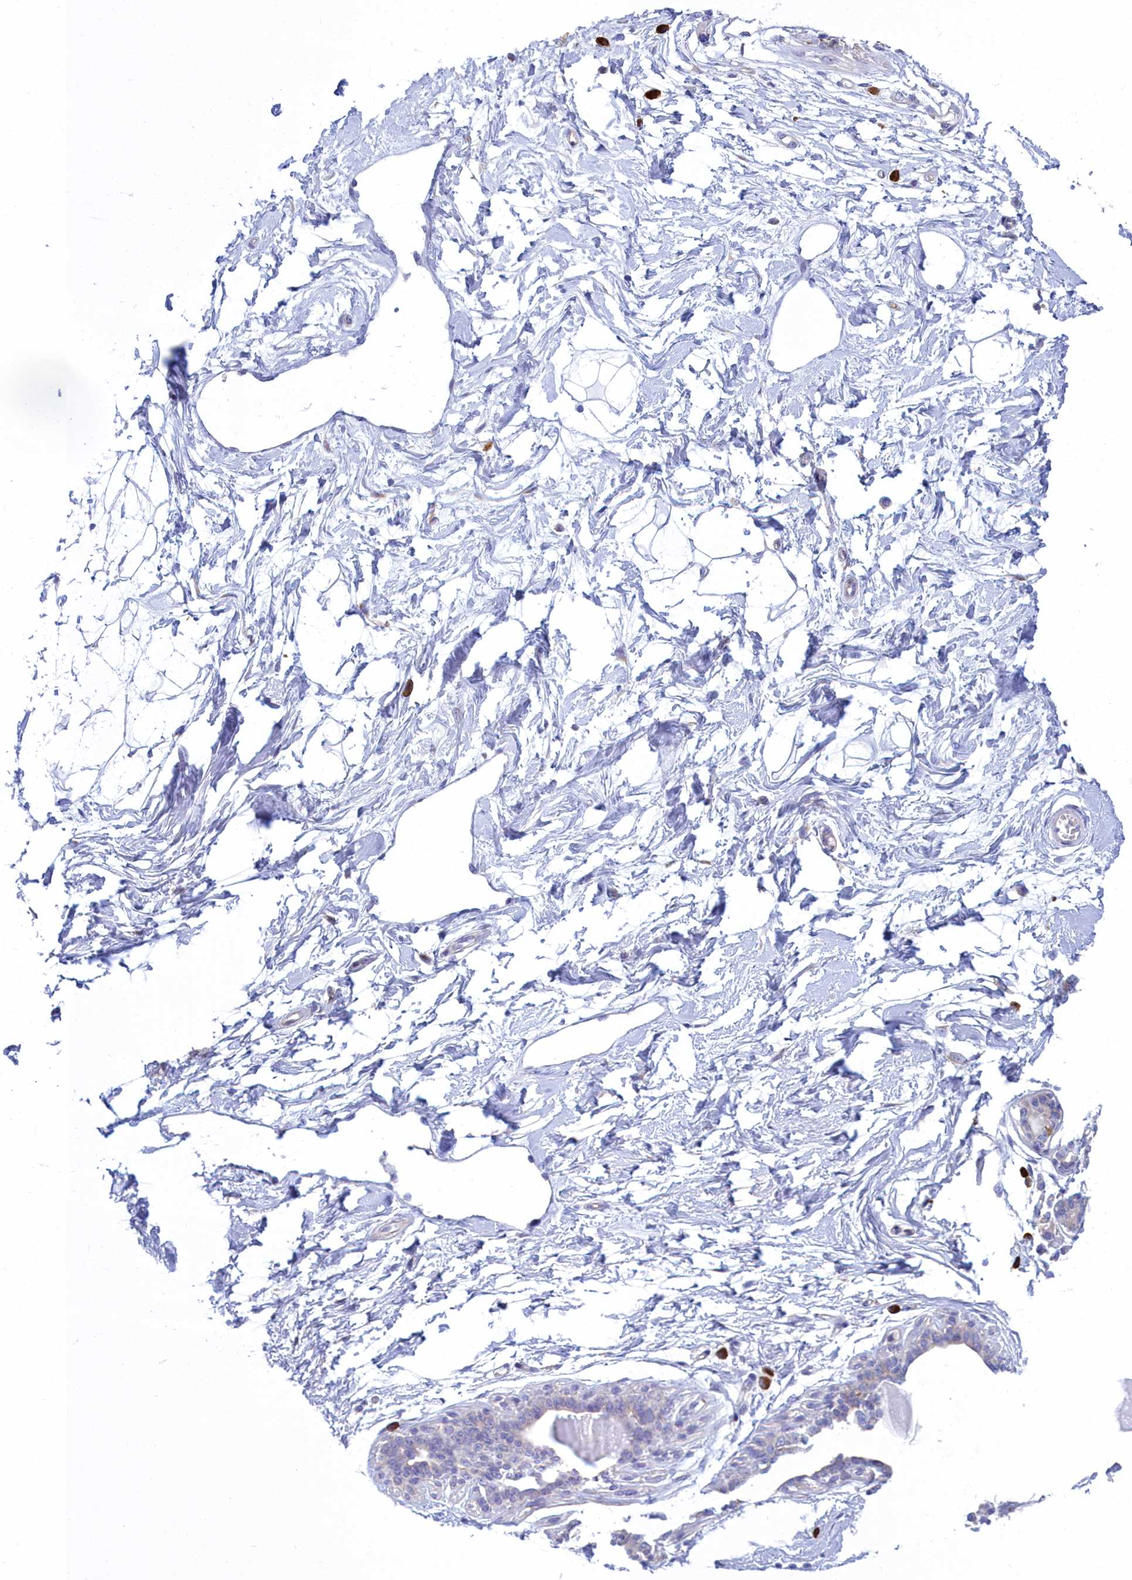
{"staining": {"intensity": "negative", "quantity": "none", "location": "none"}, "tissue": "breast", "cell_type": "Adipocytes", "image_type": "normal", "snomed": [{"axis": "morphology", "description": "Normal tissue, NOS"}, {"axis": "topography", "description": "Breast"}], "caption": "This is a photomicrograph of immunohistochemistry staining of unremarkable breast, which shows no expression in adipocytes.", "gene": "HM13", "patient": {"sex": "female", "age": 45}}